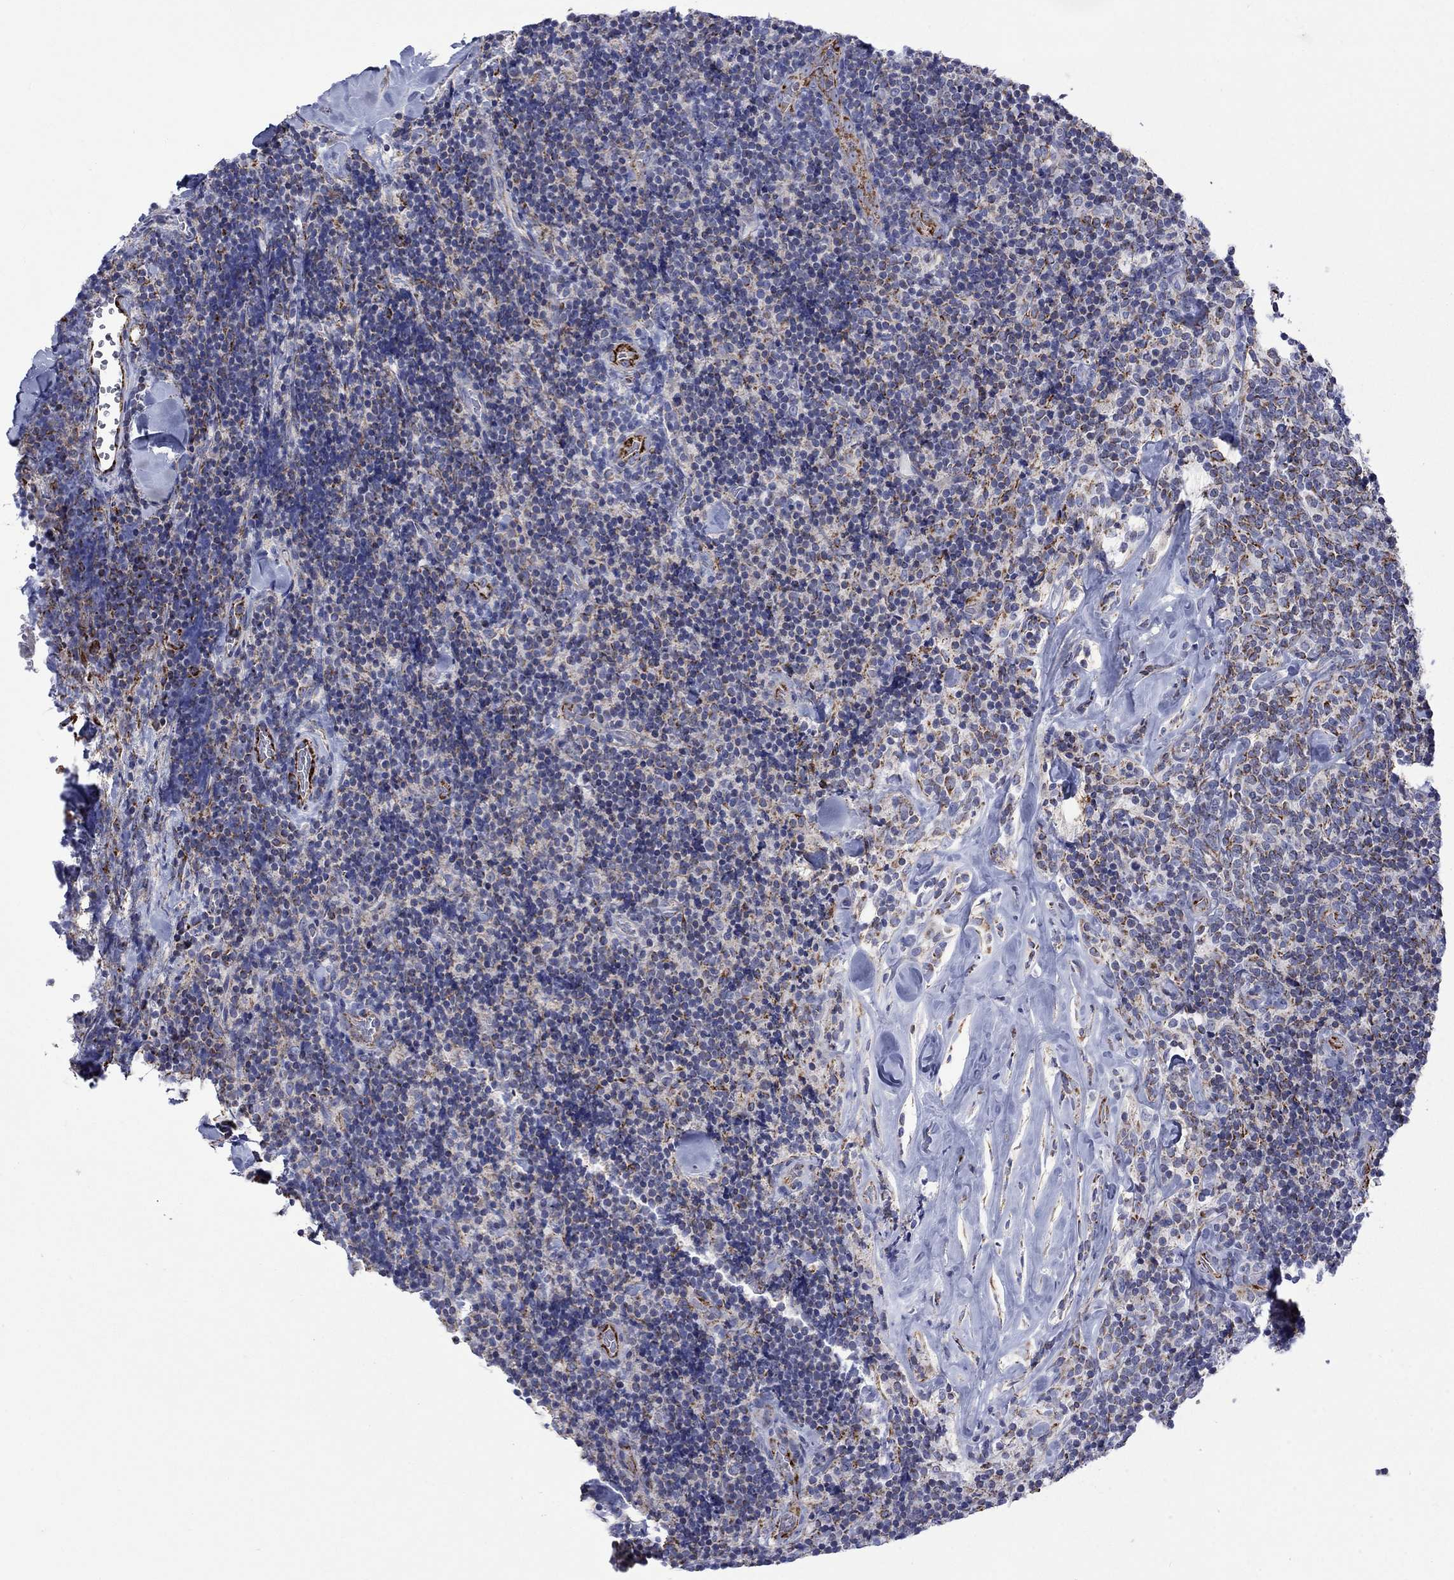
{"staining": {"intensity": "strong", "quantity": "<25%", "location": "cytoplasmic/membranous"}, "tissue": "lymphoma", "cell_type": "Tumor cells", "image_type": "cancer", "snomed": [{"axis": "morphology", "description": "Malignant lymphoma, non-Hodgkin's type, Low grade"}, {"axis": "topography", "description": "Lymph node"}], "caption": "The micrograph shows immunohistochemical staining of malignant lymphoma, non-Hodgkin's type (low-grade). There is strong cytoplasmic/membranous expression is seen in approximately <25% of tumor cells. (DAB = brown stain, brightfield microscopy at high magnification).", "gene": "CISD1", "patient": {"sex": "female", "age": 56}}